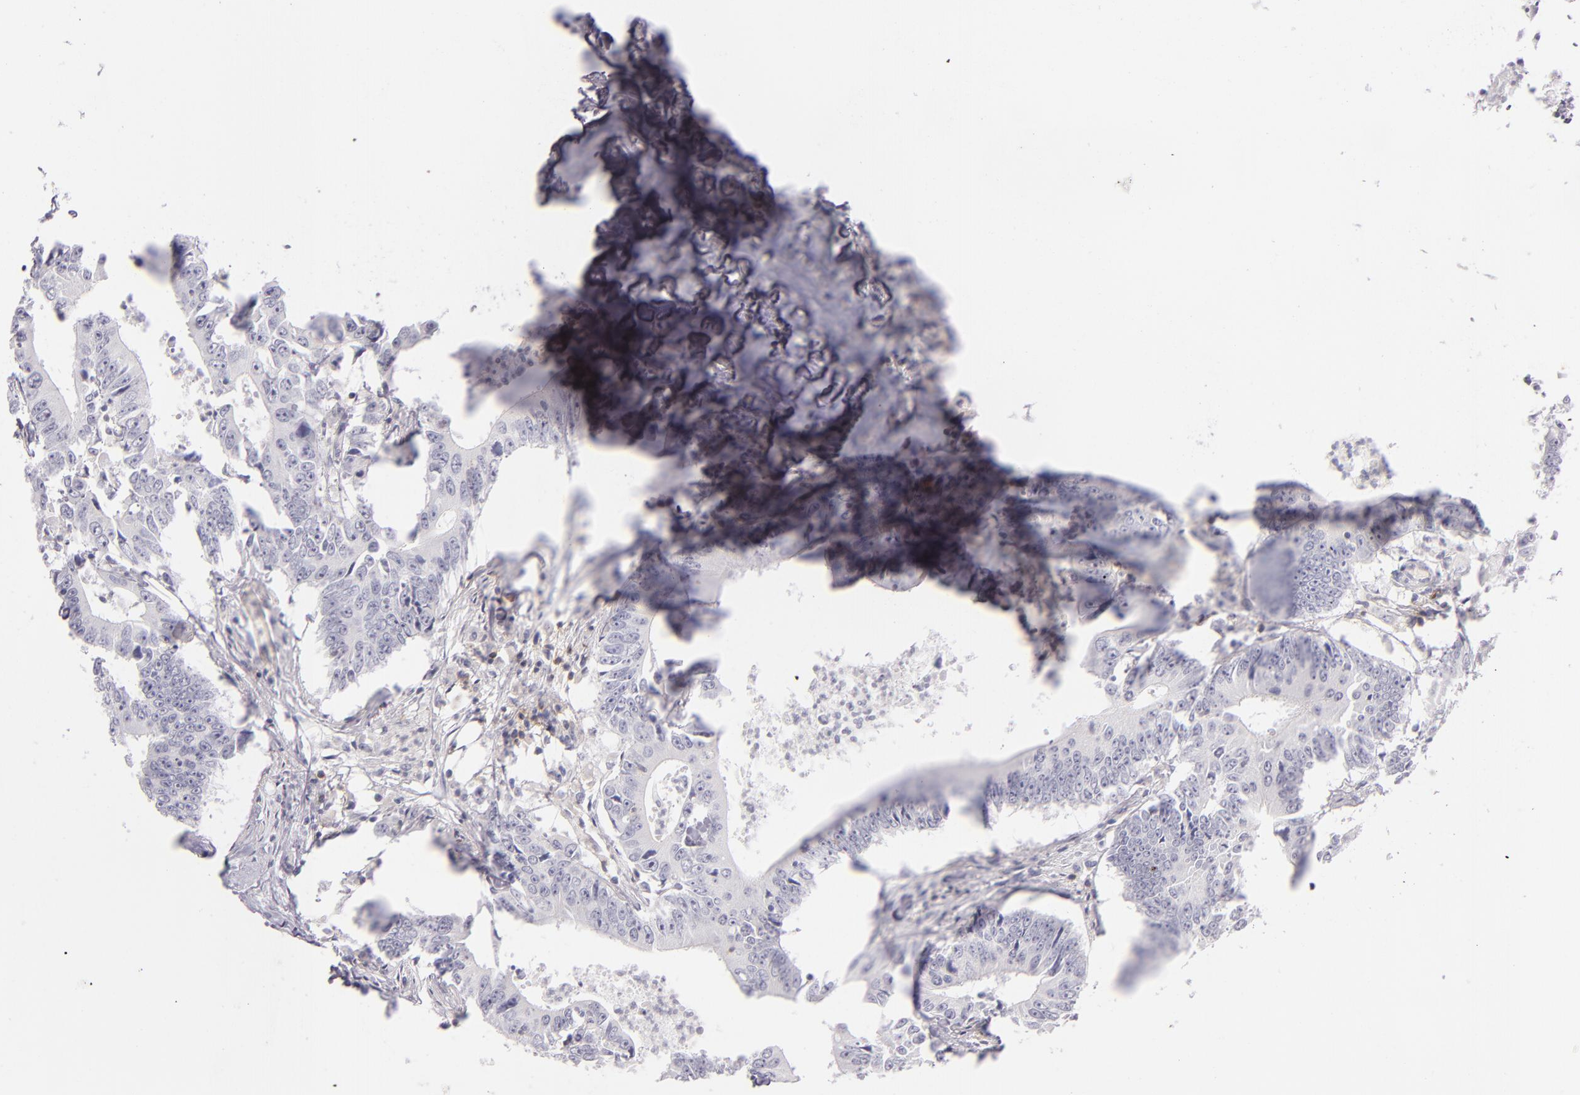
{"staining": {"intensity": "negative", "quantity": "none", "location": "none"}, "tissue": "colorectal cancer", "cell_type": "Tumor cells", "image_type": "cancer", "snomed": [{"axis": "morphology", "description": "Adenocarcinoma, NOS"}, {"axis": "topography", "description": "Colon"}], "caption": "Colorectal adenocarcinoma was stained to show a protein in brown. There is no significant positivity in tumor cells. (Brightfield microscopy of DAB (3,3'-diaminobenzidine) immunohistochemistry at high magnification).", "gene": "CD48", "patient": {"sex": "male", "age": 55}}